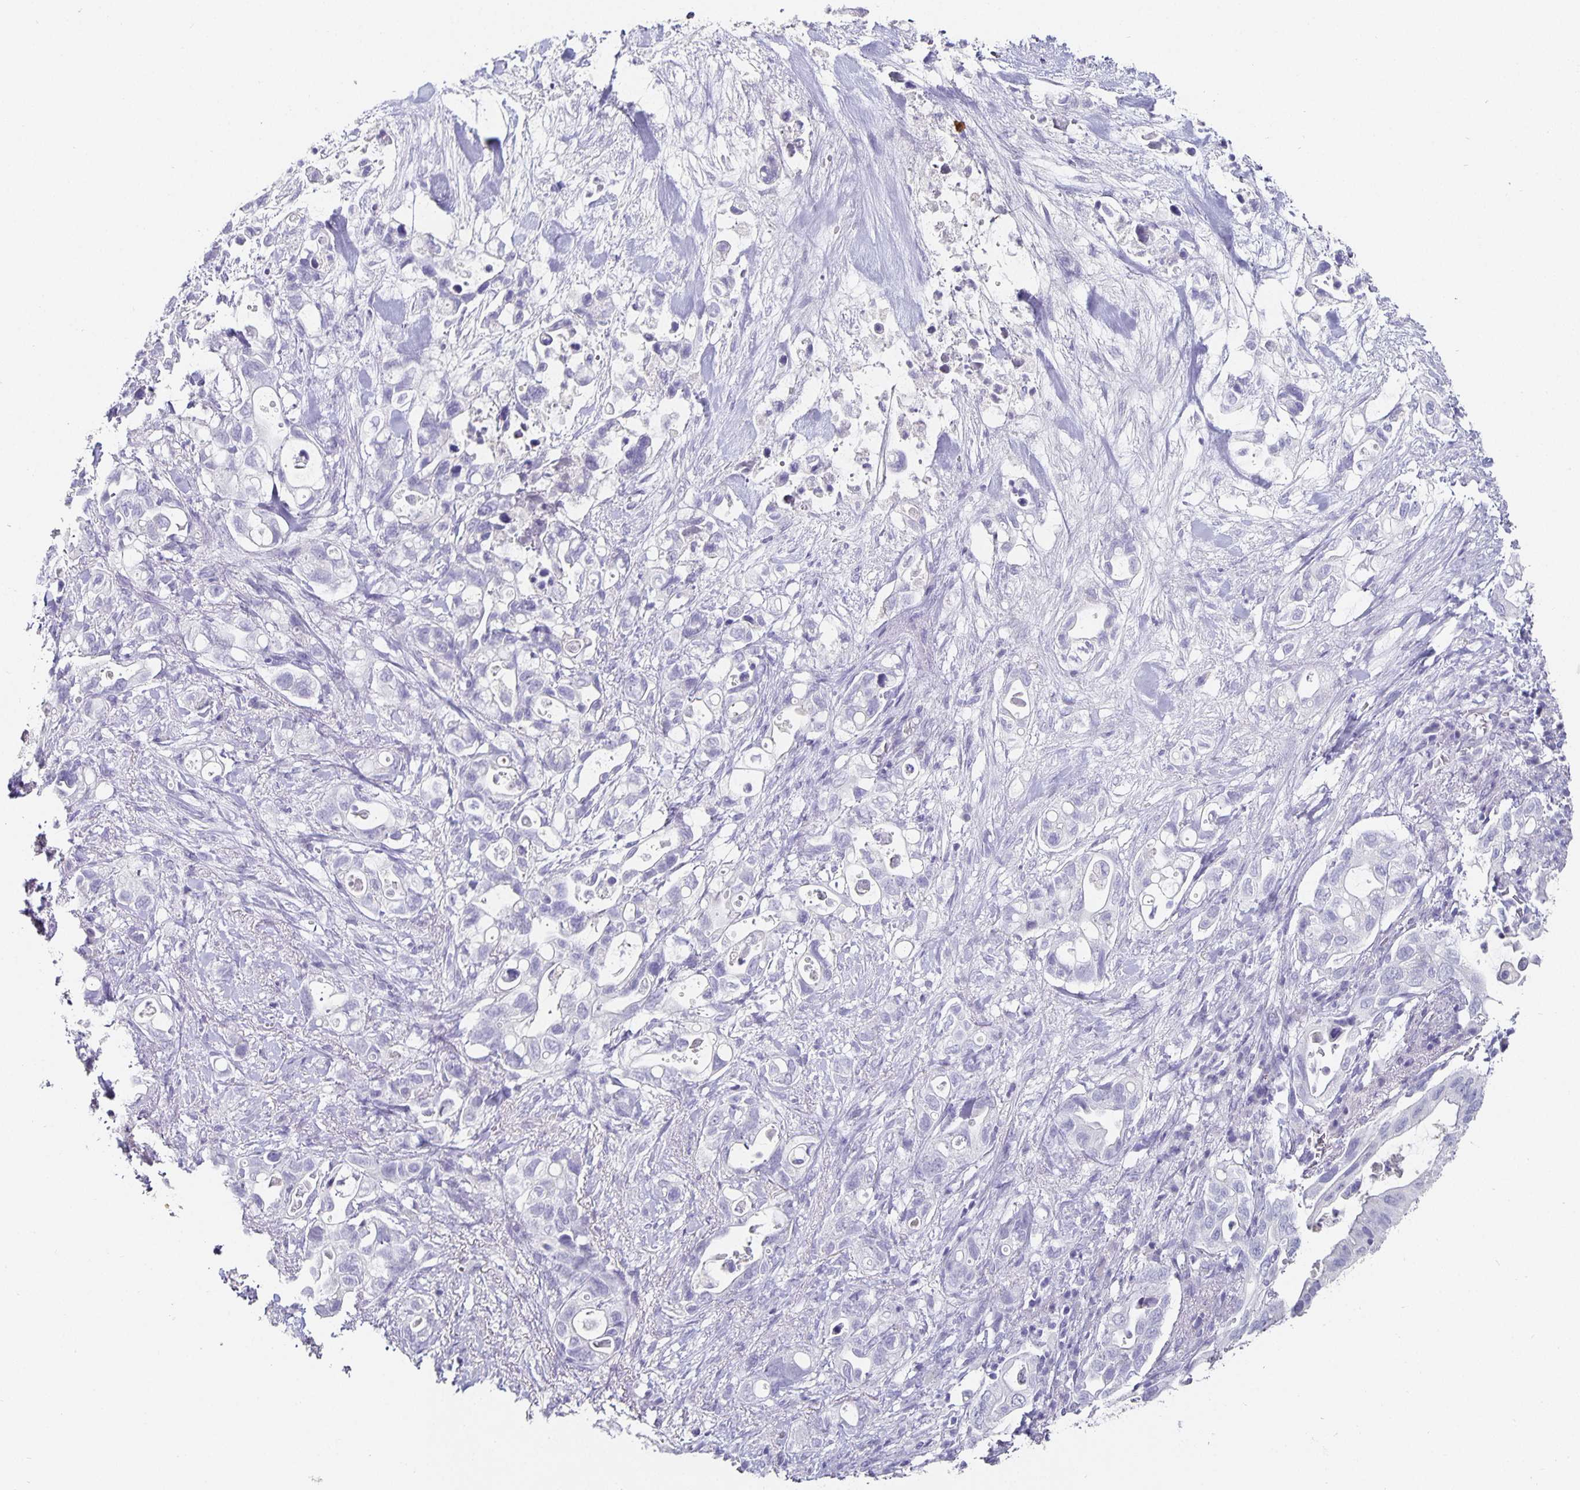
{"staining": {"intensity": "negative", "quantity": "none", "location": "none"}, "tissue": "pancreatic cancer", "cell_type": "Tumor cells", "image_type": "cancer", "snomed": [{"axis": "morphology", "description": "Adenocarcinoma, NOS"}, {"axis": "topography", "description": "Pancreas"}], "caption": "Tumor cells show no significant protein expression in pancreatic cancer.", "gene": "CHGA", "patient": {"sex": "female", "age": 72}}